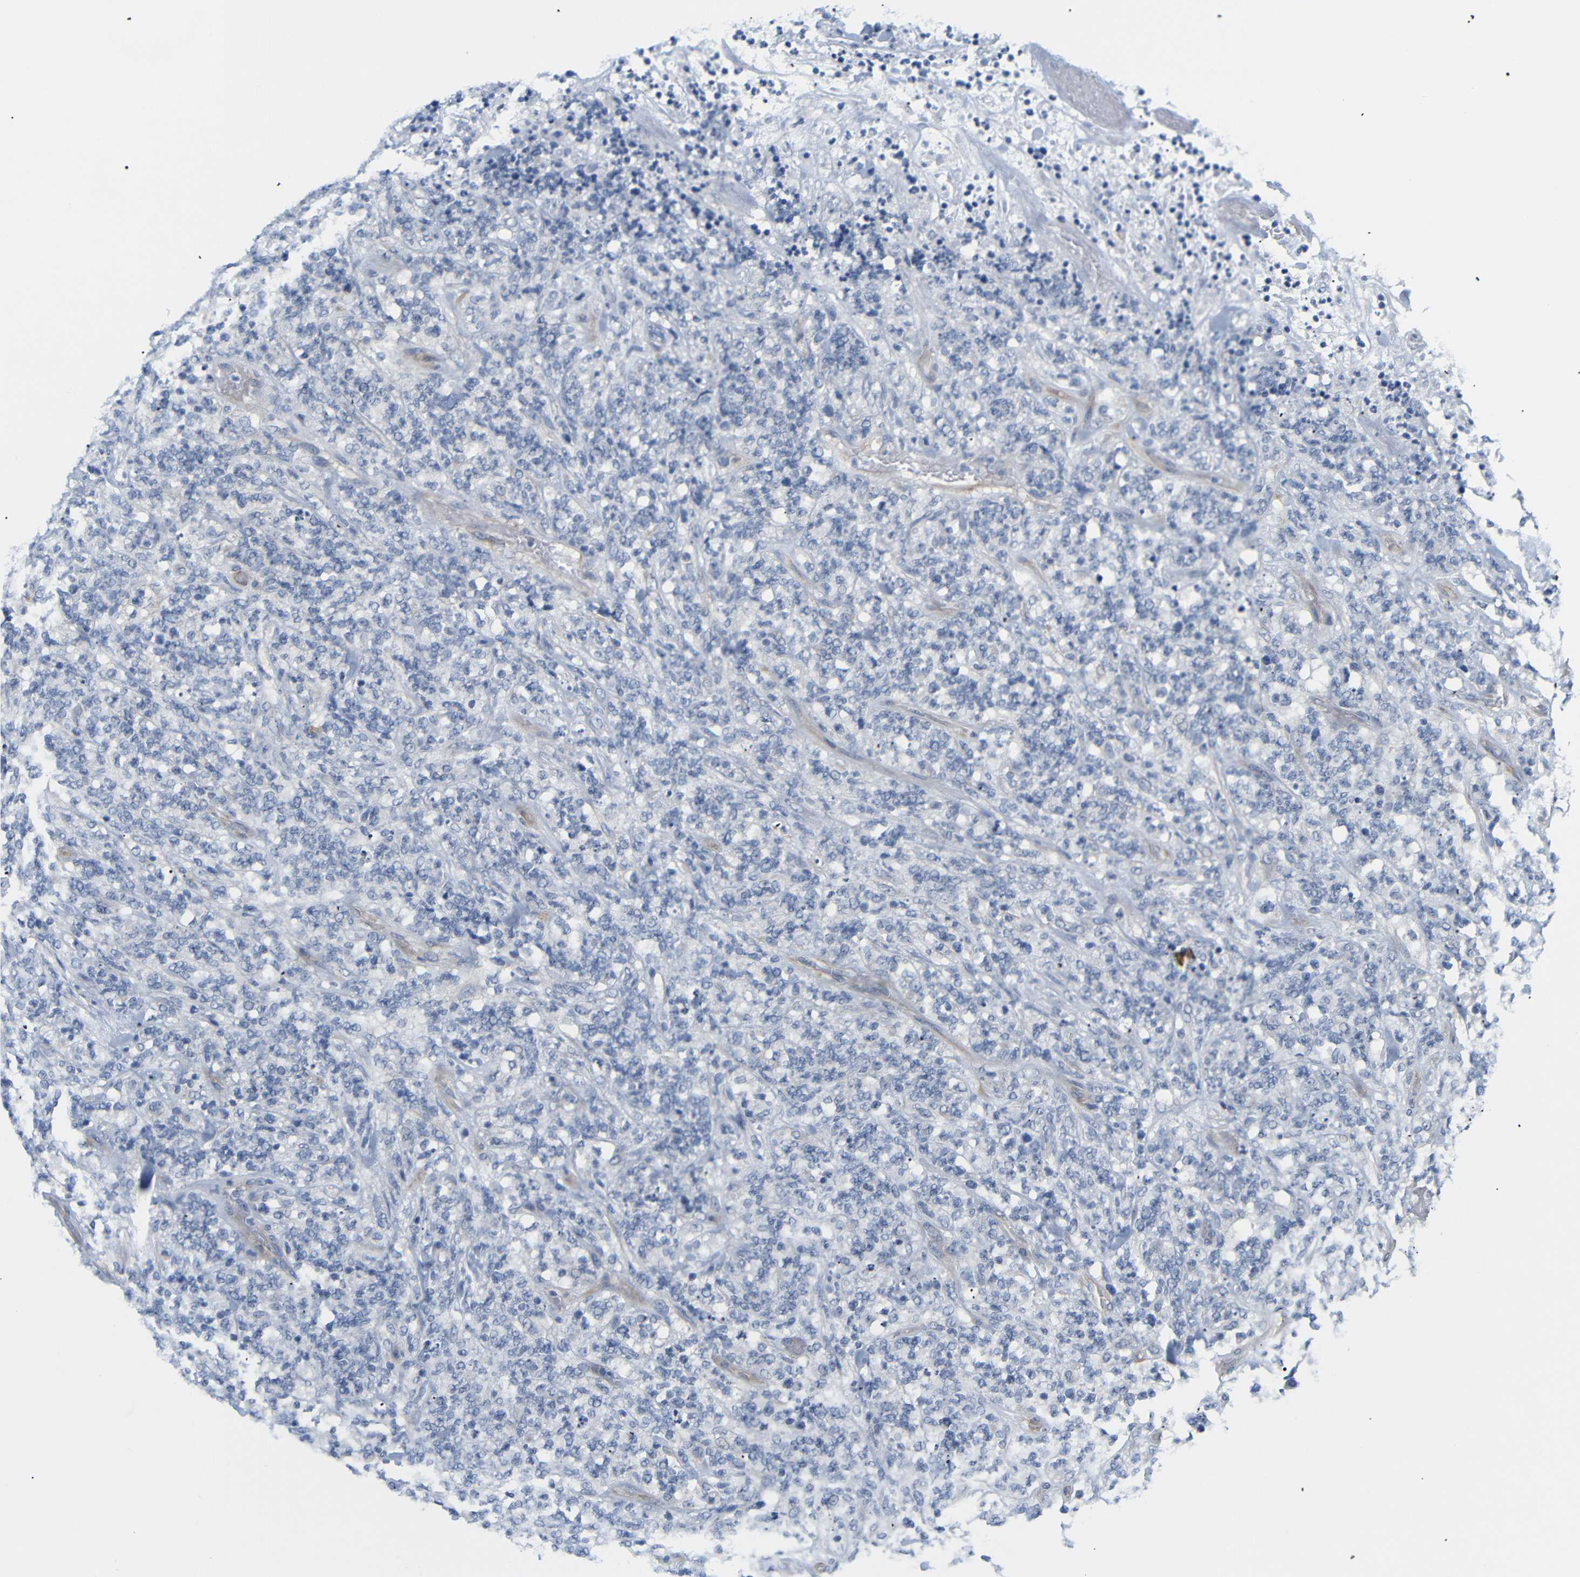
{"staining": {"intensity": "negative", "quantity": "none", "location": "none"}, "tissue": "lymphoma", "cell_type": "Tumor cells", "image_type": "cancer", "snomed": [{"axis": "morphology", "description": "Malignant lymphoma, non-Hodgkin's type, High grade"}, {"axis": "topography", "description": "Soft tissue"}], "caption": "High-grade malignant lymphoma, non-Hodgkin's type stained for a protein using IHC demonstrates no positivity tumor cells.", "gene": "STMN3", "patient": {"sex": "male", "age": 18}}